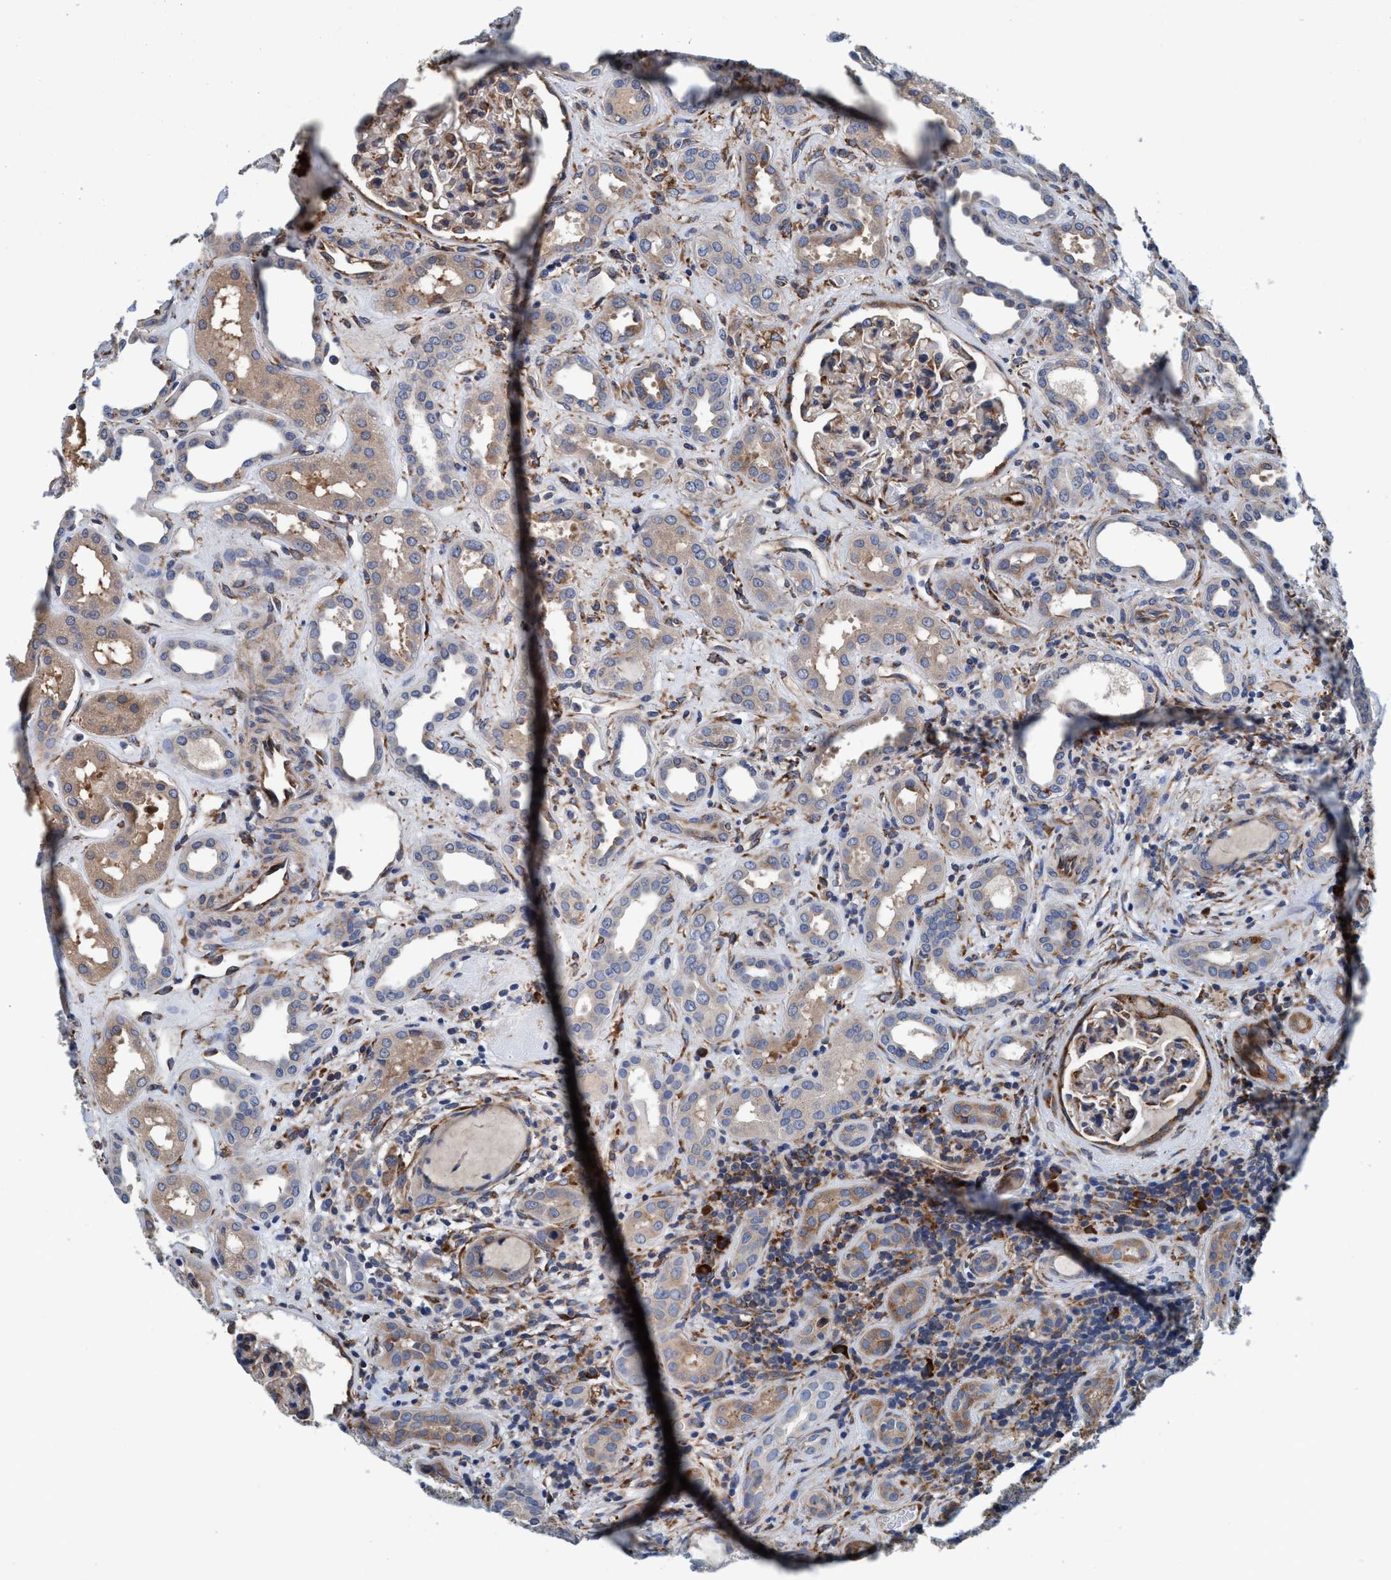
{"staining": {"intensity": "moderate", "quantity": "<25%", "location": "cytoplasmic/membranous"}, "tissue": "kidney", "cell_type": "Cells in glomeruli", "image_type": "normal", "snomed": [{"axis": "morphology", "description": "Normal tissue, NOS"}, {"axis": "topography", "description": "Kidney"}], "caption": "Immunohistochemistry (DAB (3,3'-diaminobenzidine)) staining of unremarkable human kidney exhibits moderate cytoplasmic/membranous protein positivity in about <25% of cells in glomeruli.", "gene": "ENDOG", "patient": {"sex": "male", "age": 59}}